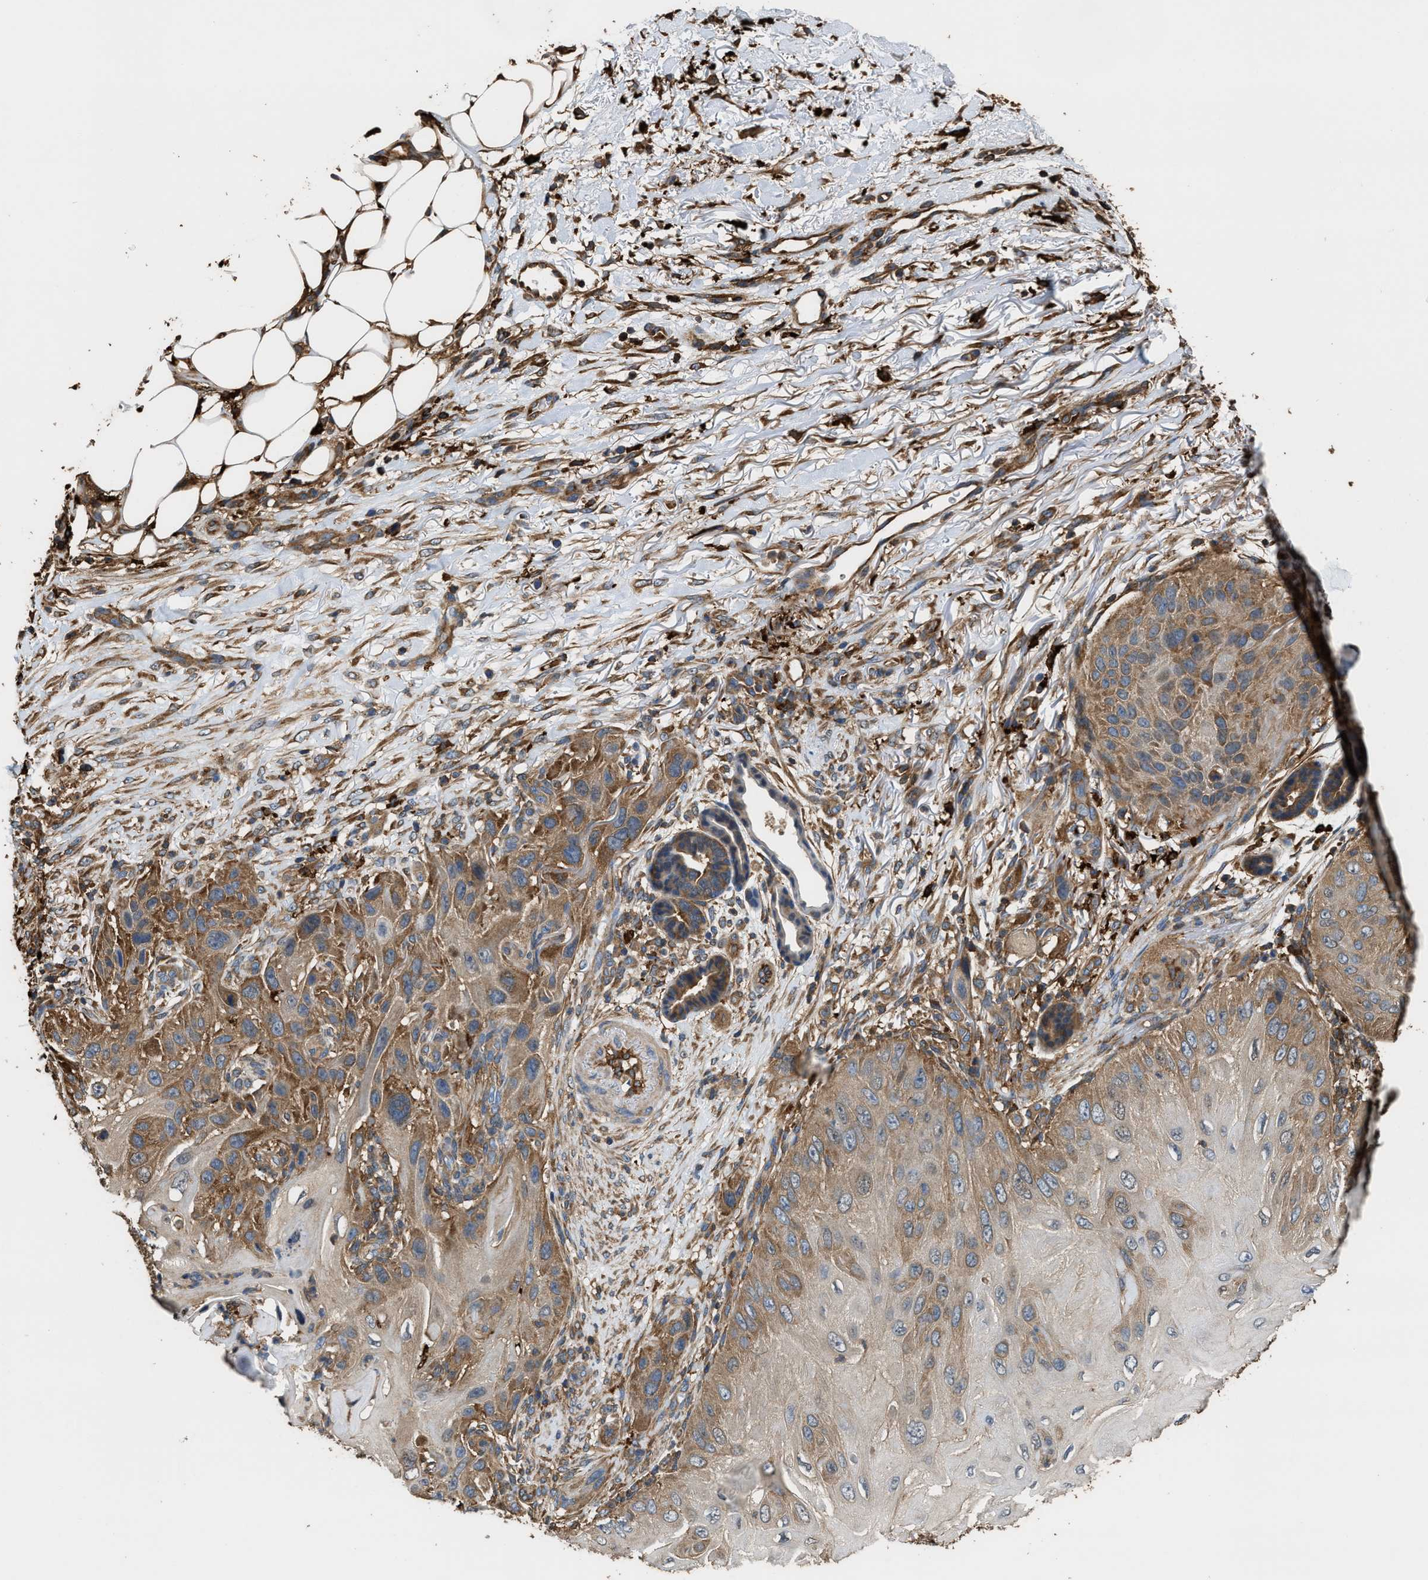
{"staining": {"intensity": "moderate", "quantity": ">75%", "location": "cytoplasmic/membranous"}, "tissue": "skin cancer", "cell_type": "Tumor cells", "image_type": "cancer", "snomed": [{"axis": "morphology", "description": "Squamous cell carcinoma, NOS"}, {"axis": "topography", "description": "Skin"}], "caption": "Protein expression analysis of skin cancer (squamous cell carcinoma) demonstrates moderate cytoplasmic/membranous expression in about >75% of tumor cells. (Stains: DAB in brown, nuclei in blue, Microscopy: brightfield microscopy at high magnification).", "gene": "ATIC", "patient": {"sex": "female", "age": 77}}